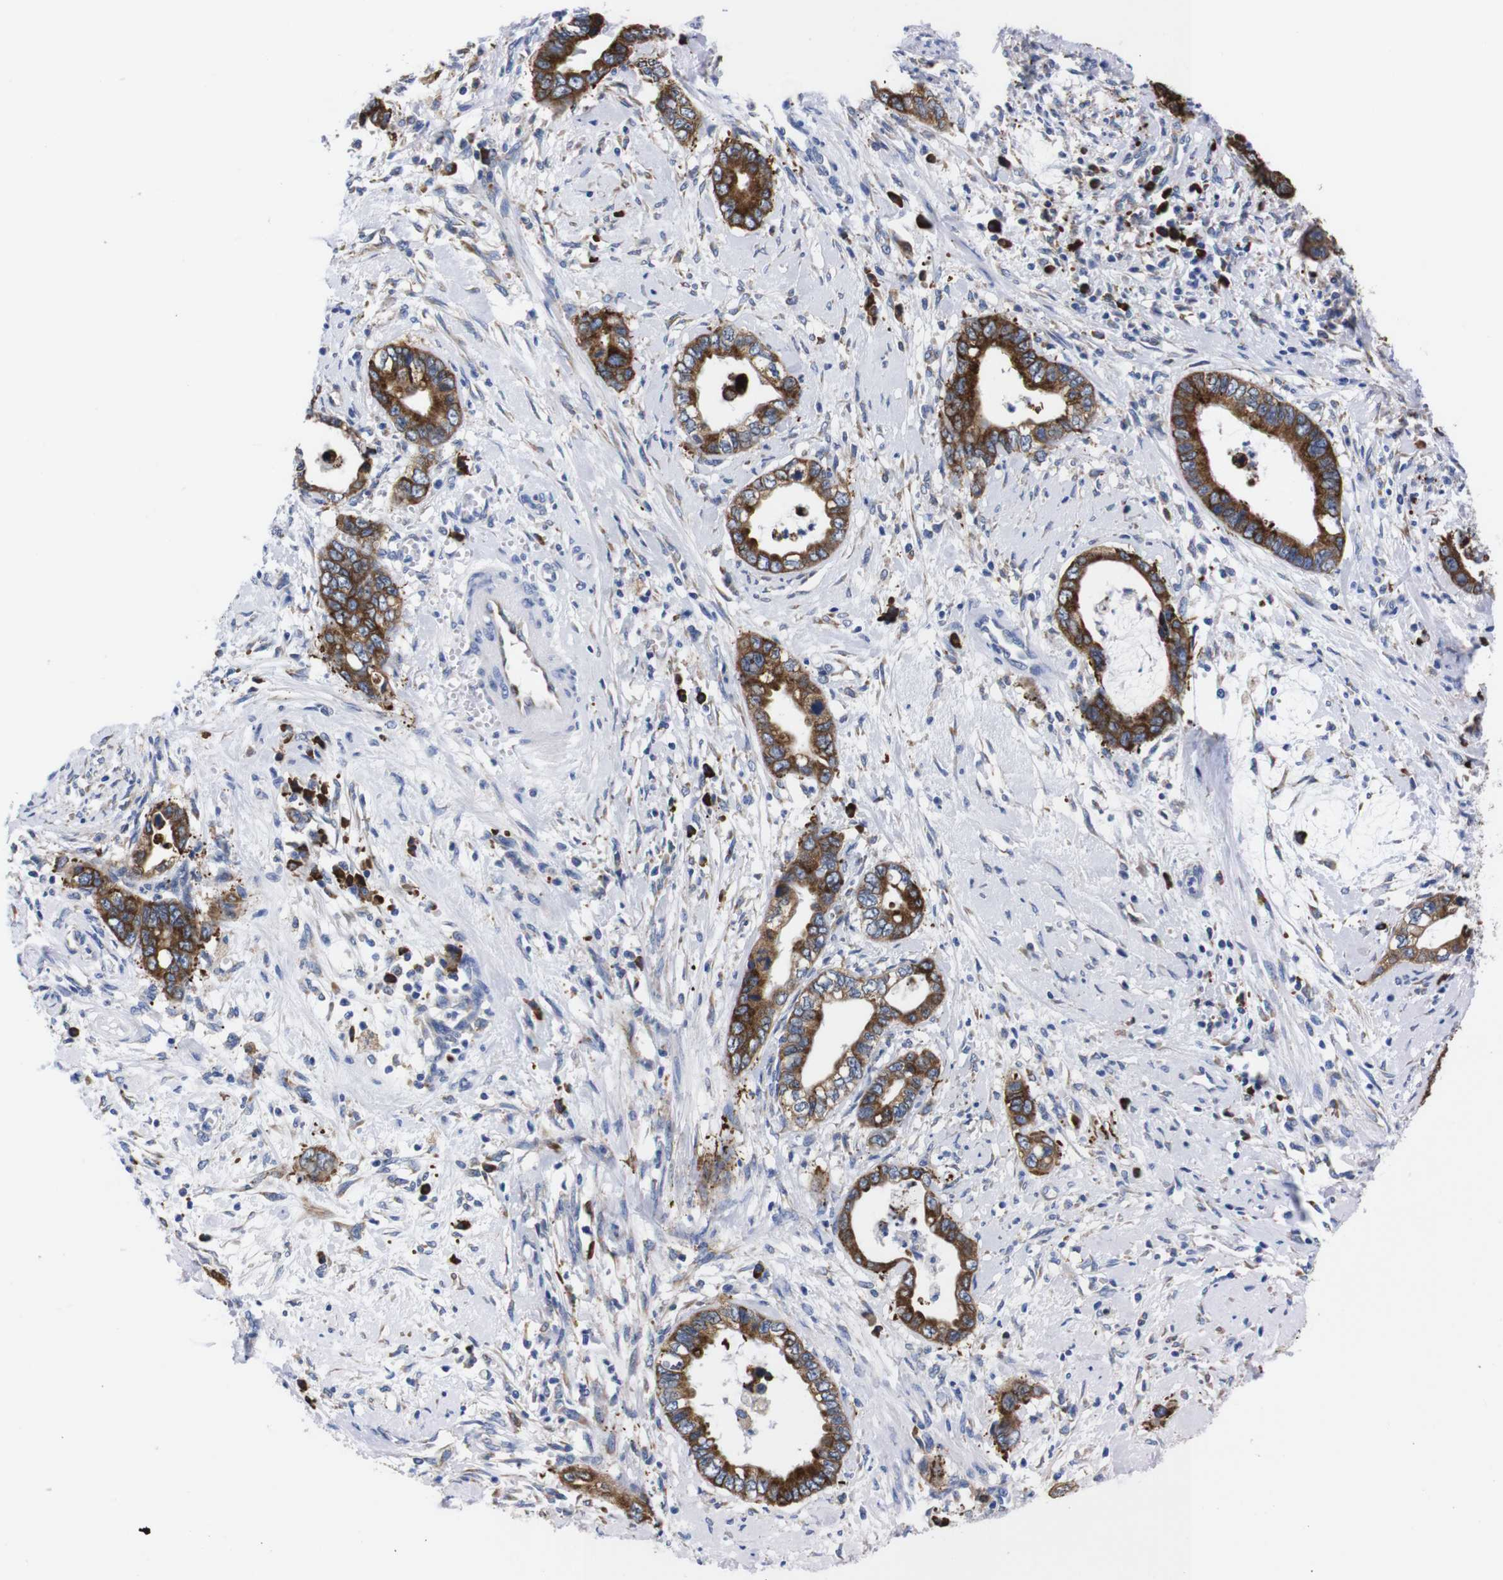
{"staining": {"intensity": "strong", "quantity": ">75%", "location": "cytoplasmic/membranous"}, "tissue": "cervical cancer", "cell_type": "Tumor cells", "image_type": "cancer", "snomed": [{"axis": "morphology", "description": "Adenocarcinoma, NOS"}, {"axis": "topography", "description": "Cervix"}], "caption": "DAB (3,3'-diaminobenzidine) immunohistochemical staining of cervical cancer exhibits strong cytoplasmic/membranous protein expression in about >75% of tumor cells.", "gene": "NEBL", "patient": {"sex": "female", "age": 44}}